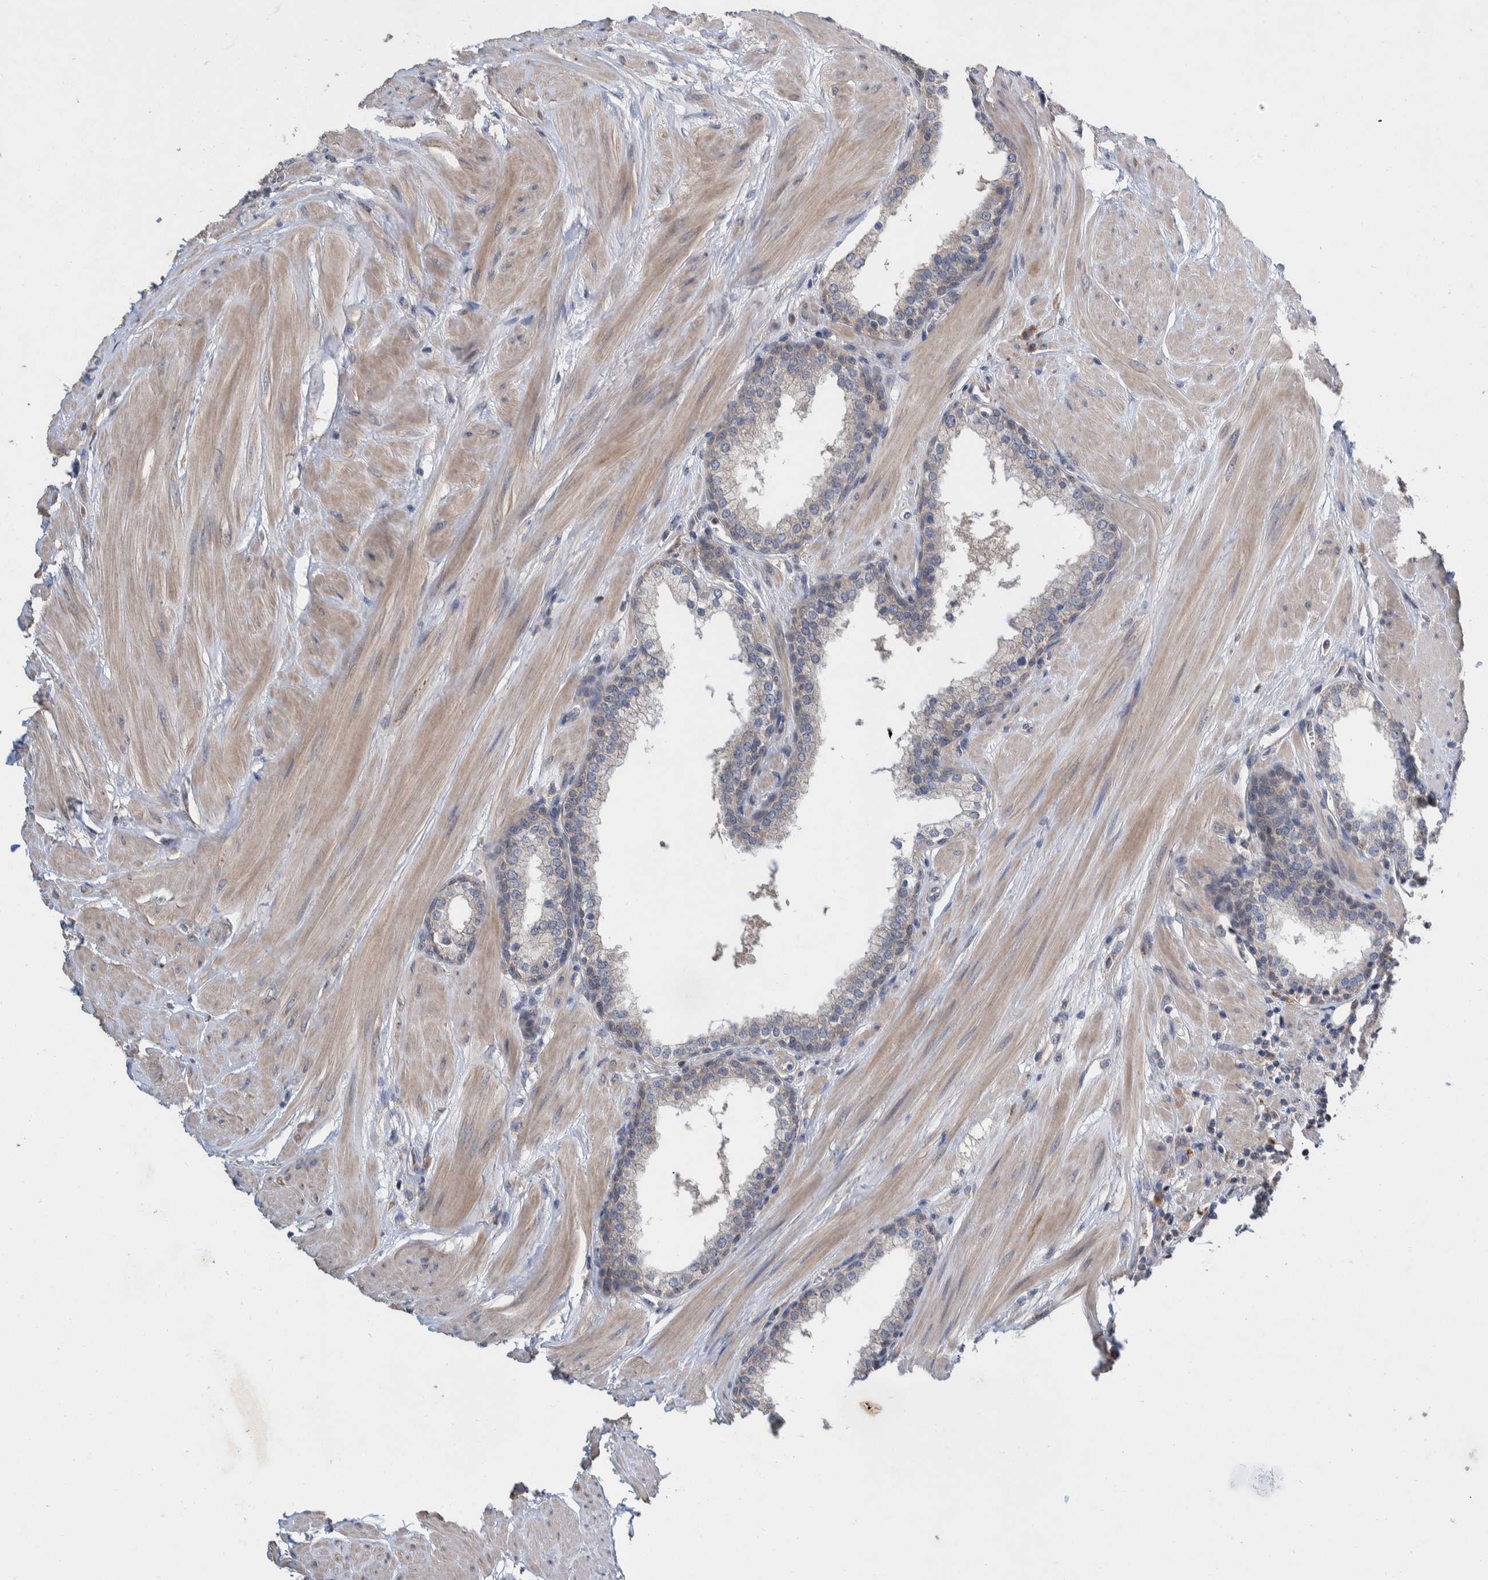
{"staining": {"intensity": "weak", "quantity": "25%-75%", "location": "cytoplasmic/membranous"}, "tissue": "prostate", "cell_type": "Glandular cells", "image_type": "normal", "snomed": [{"axis": "morphology", "description": "Normal tissue, NOS"}, {"axis": "topography", "description": "Prostate"}], "caption": "The immunohistochemical stain labels weak cytoplasmic/membranous expression in glandular cells of normal prostate.", "gene": "PLPBP", "patient": {"sex": "male", "age": 51}}